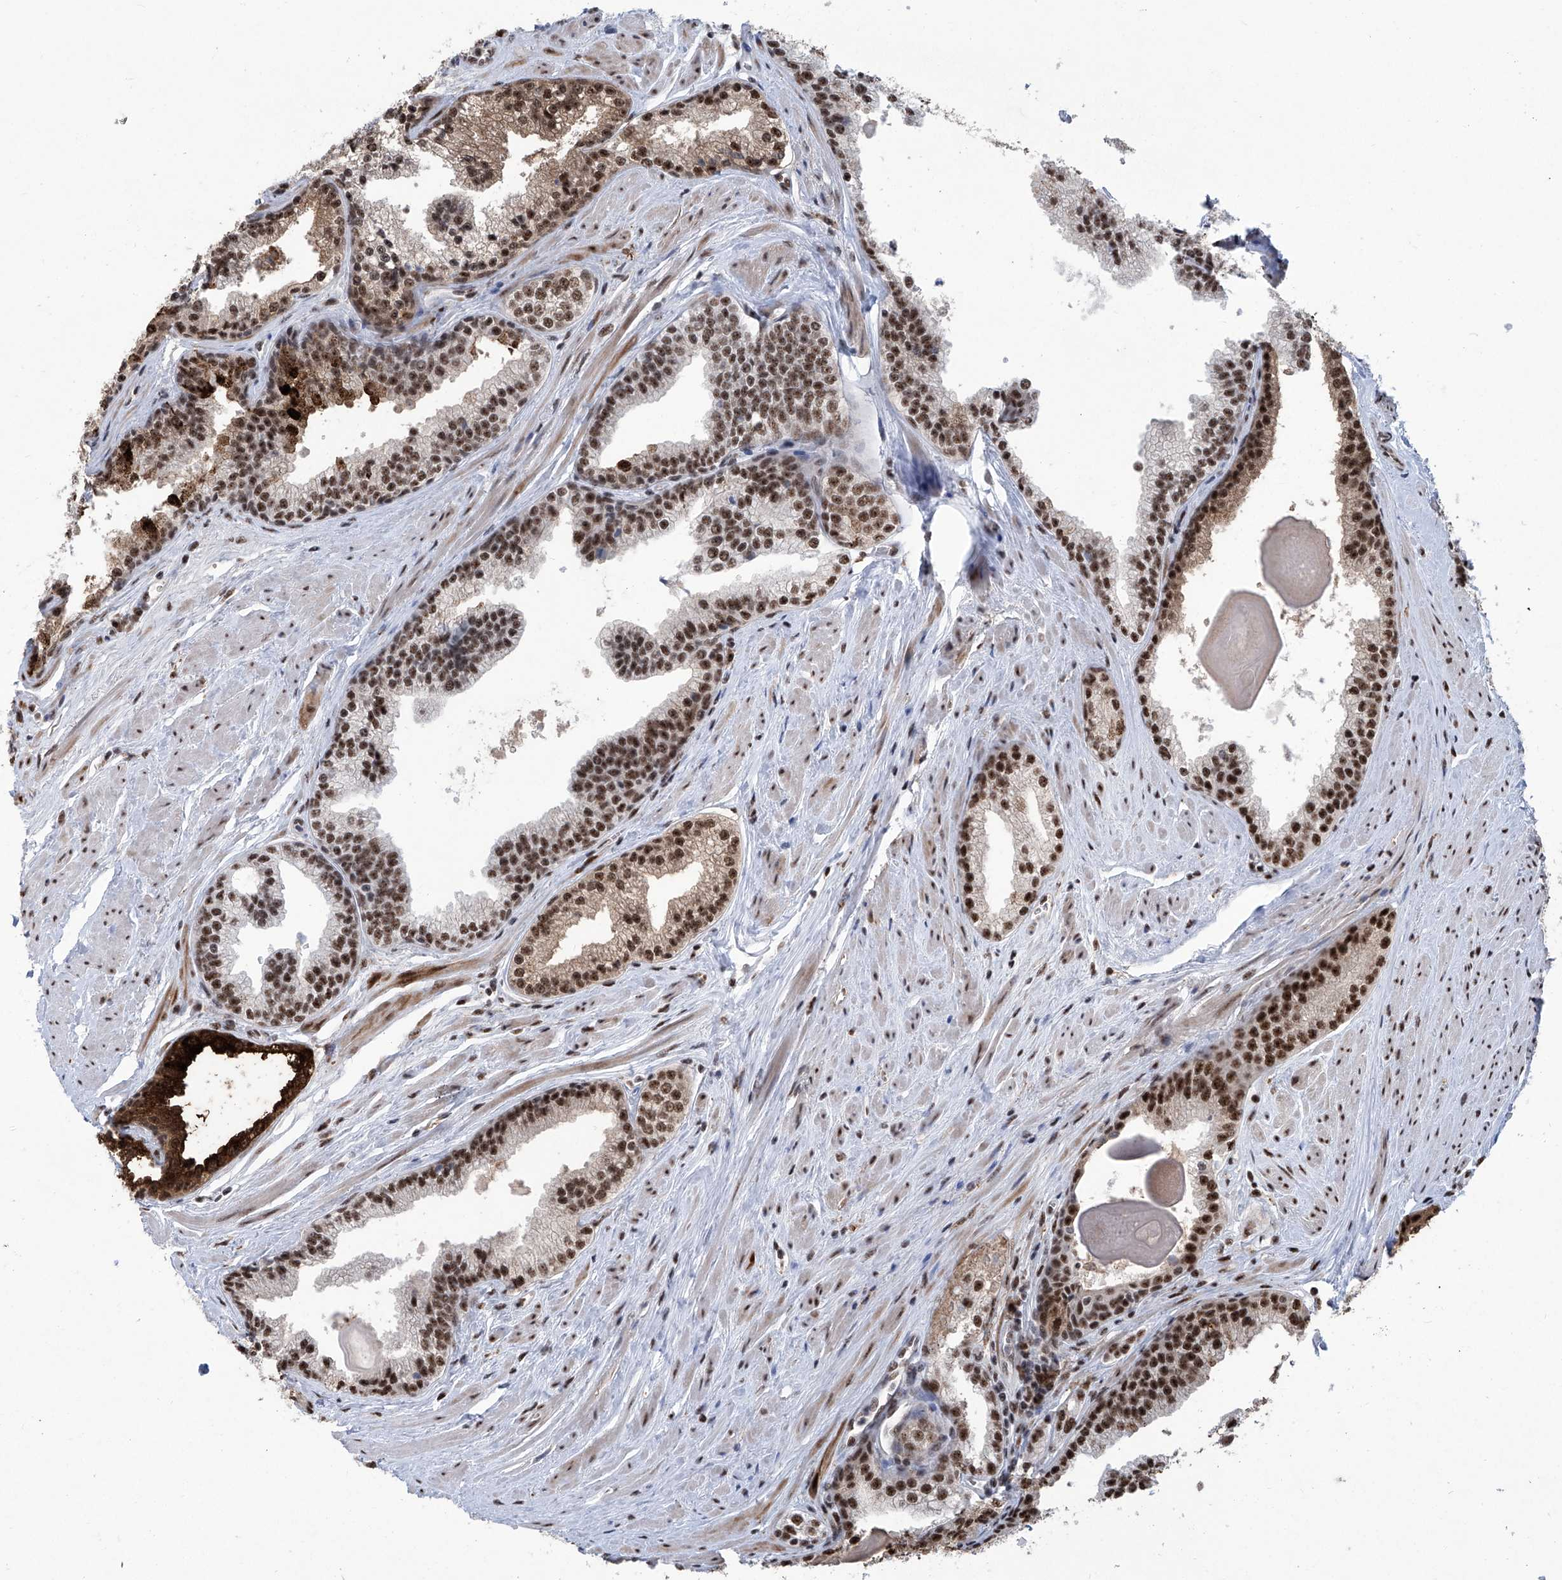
{"staining": {"intensity": "strong", "quantity": ">75%", "location": "nuclear"}, "tissue": "prostate cancer", "cell_type": "Tumor cells", "image_type": "cancer", "snomed": [{"axis": "morphology", "description": "Adenocarcinoma, High grade"}, {"axis": "topography", "description": "Prostate"}], "caption": "IHC (DAB) staining of human prostate cancer displays strong nuclear protein positivity in approximately >75% of tumor cells.", "gene": "FBXL4", "patient": {"sex": "male", "age": 63}}